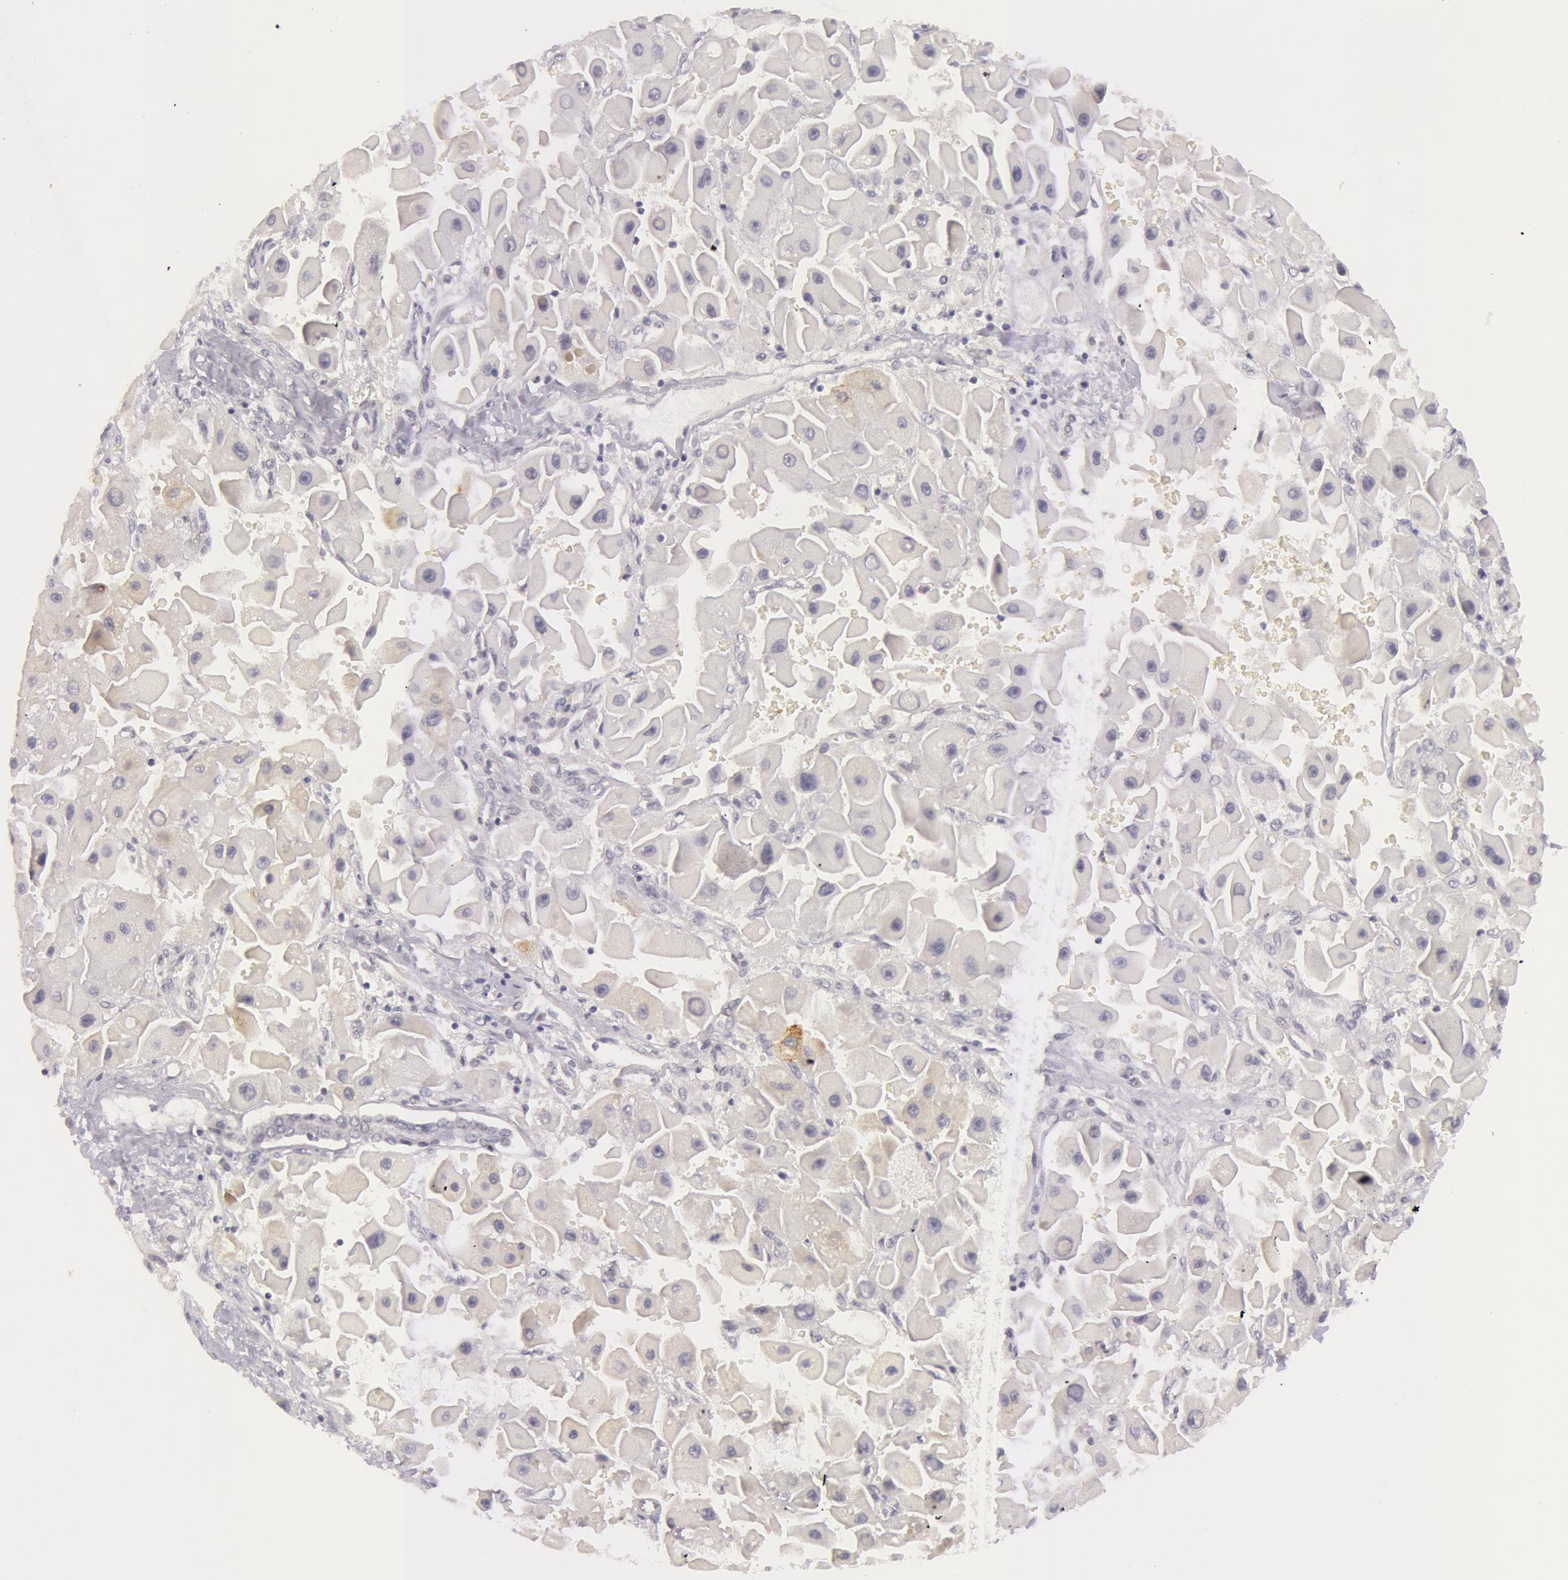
{"staining": {"intensity": "negative", "quantity": "none", "location": "none"}, "tissue": "liver cancer", "cell_type": "Tumor cells", "image_type": "cancer", "snomed": [{"axis": "morphology", "description": "Carcinoma, Hepatocellular, NOS"}, {"axis": "topography", "description": "Liver"}], "caption": "High power microscopy micrograph of an IHC image of liver cancer (hepatocellular carcinoma), revealing no significant staining in tumor cells. Nuclei are stained in blue.", "gene": "RBMY1F", "patient": {"sex": "male", "age": 24}}